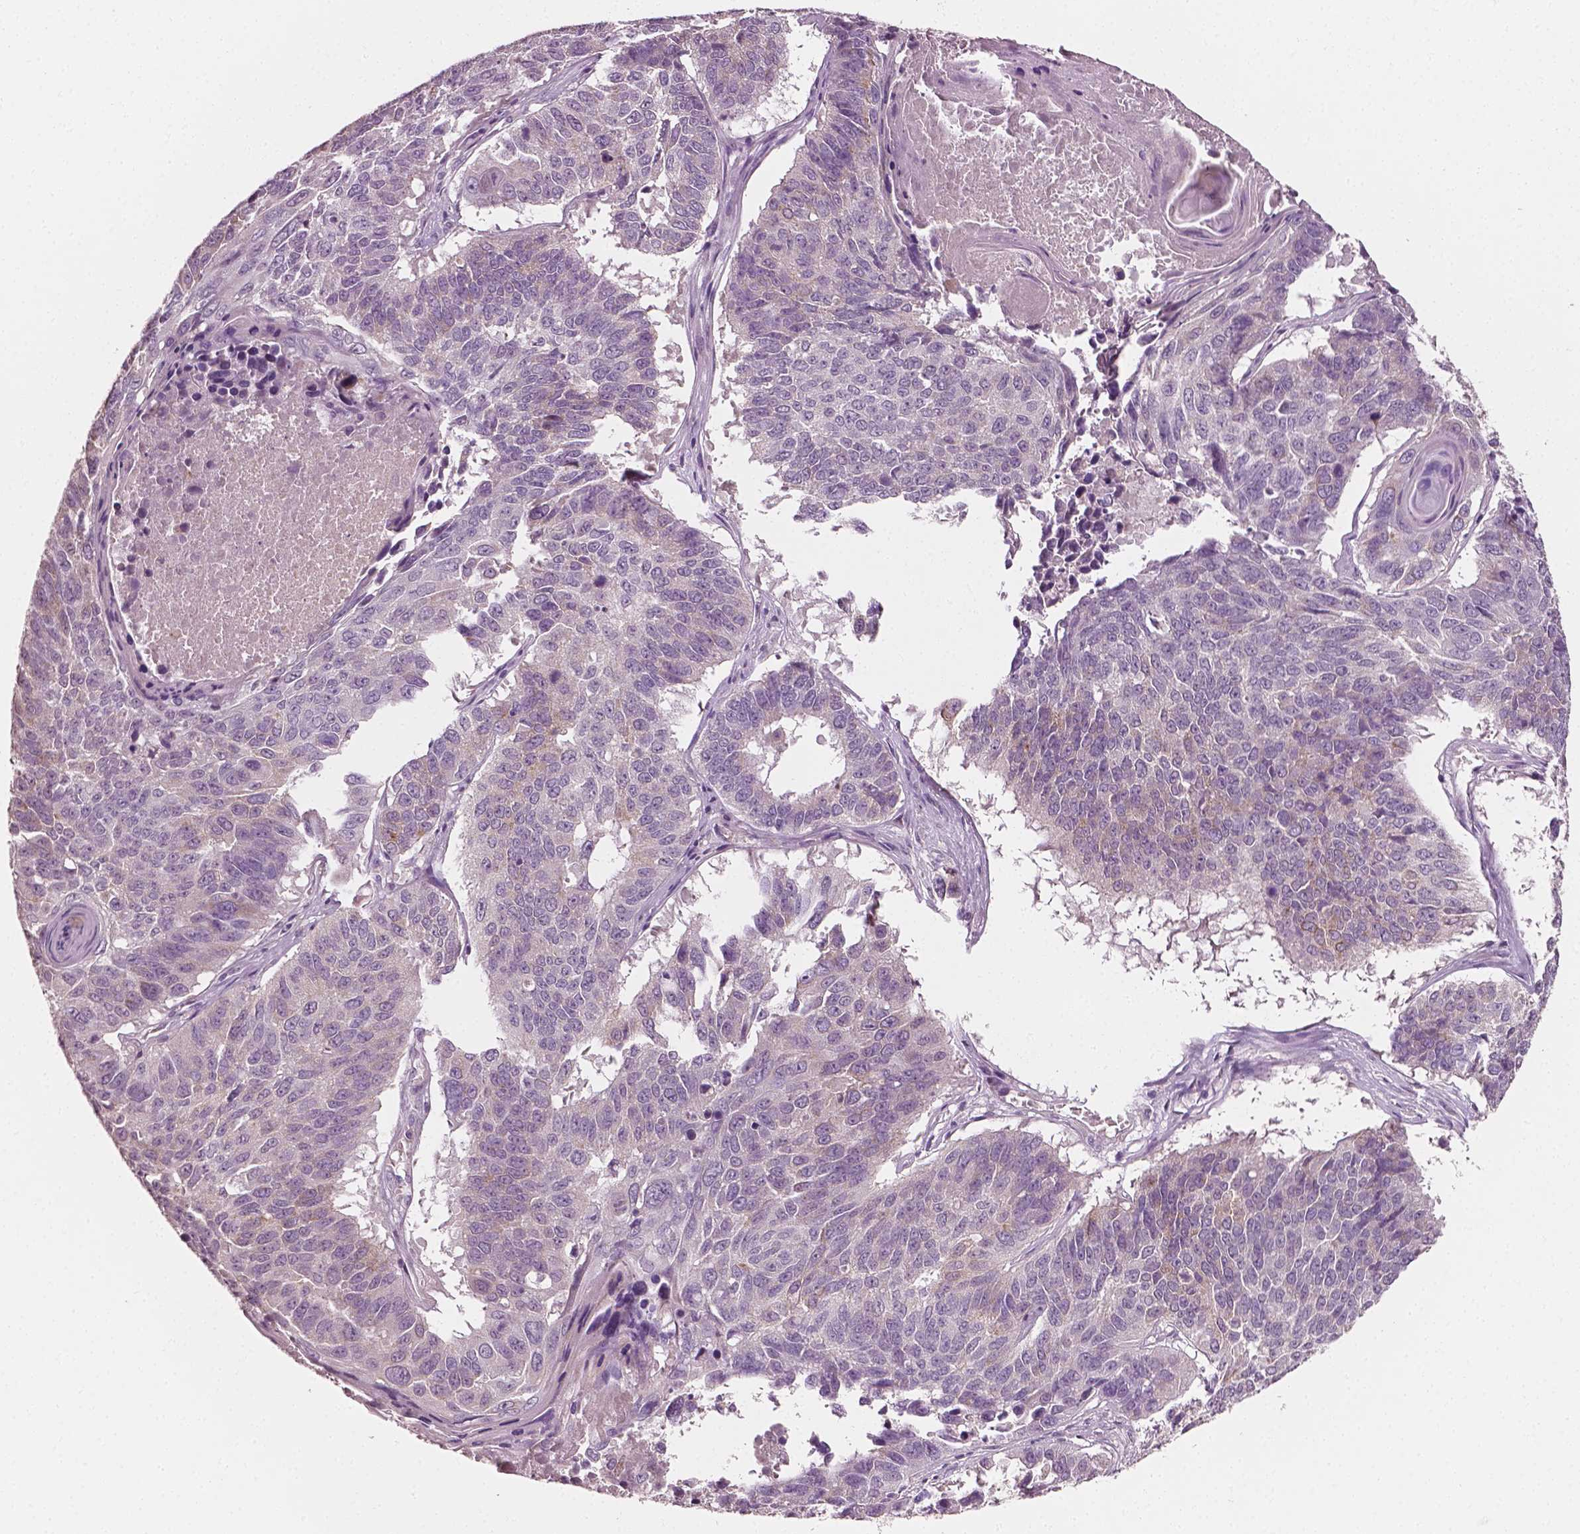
{"staining": {"intensity": "negative", "quantity": "none", "location": "none"}, "tissue": "lung cancer", "cell_type": "Tumor cells", "image_type": "cancer", "snomed": [{"axis": "morphology", "description": "Squamous cell carcinoma, NOS"}, {"axis": "topography", "description": "Lung"}], "caption": "Tumor cells show no significant protein staining in lung squamous cell carcinoma.", "gene": "PLA2R1", "patient": {"sex": "male", "age": 73}}